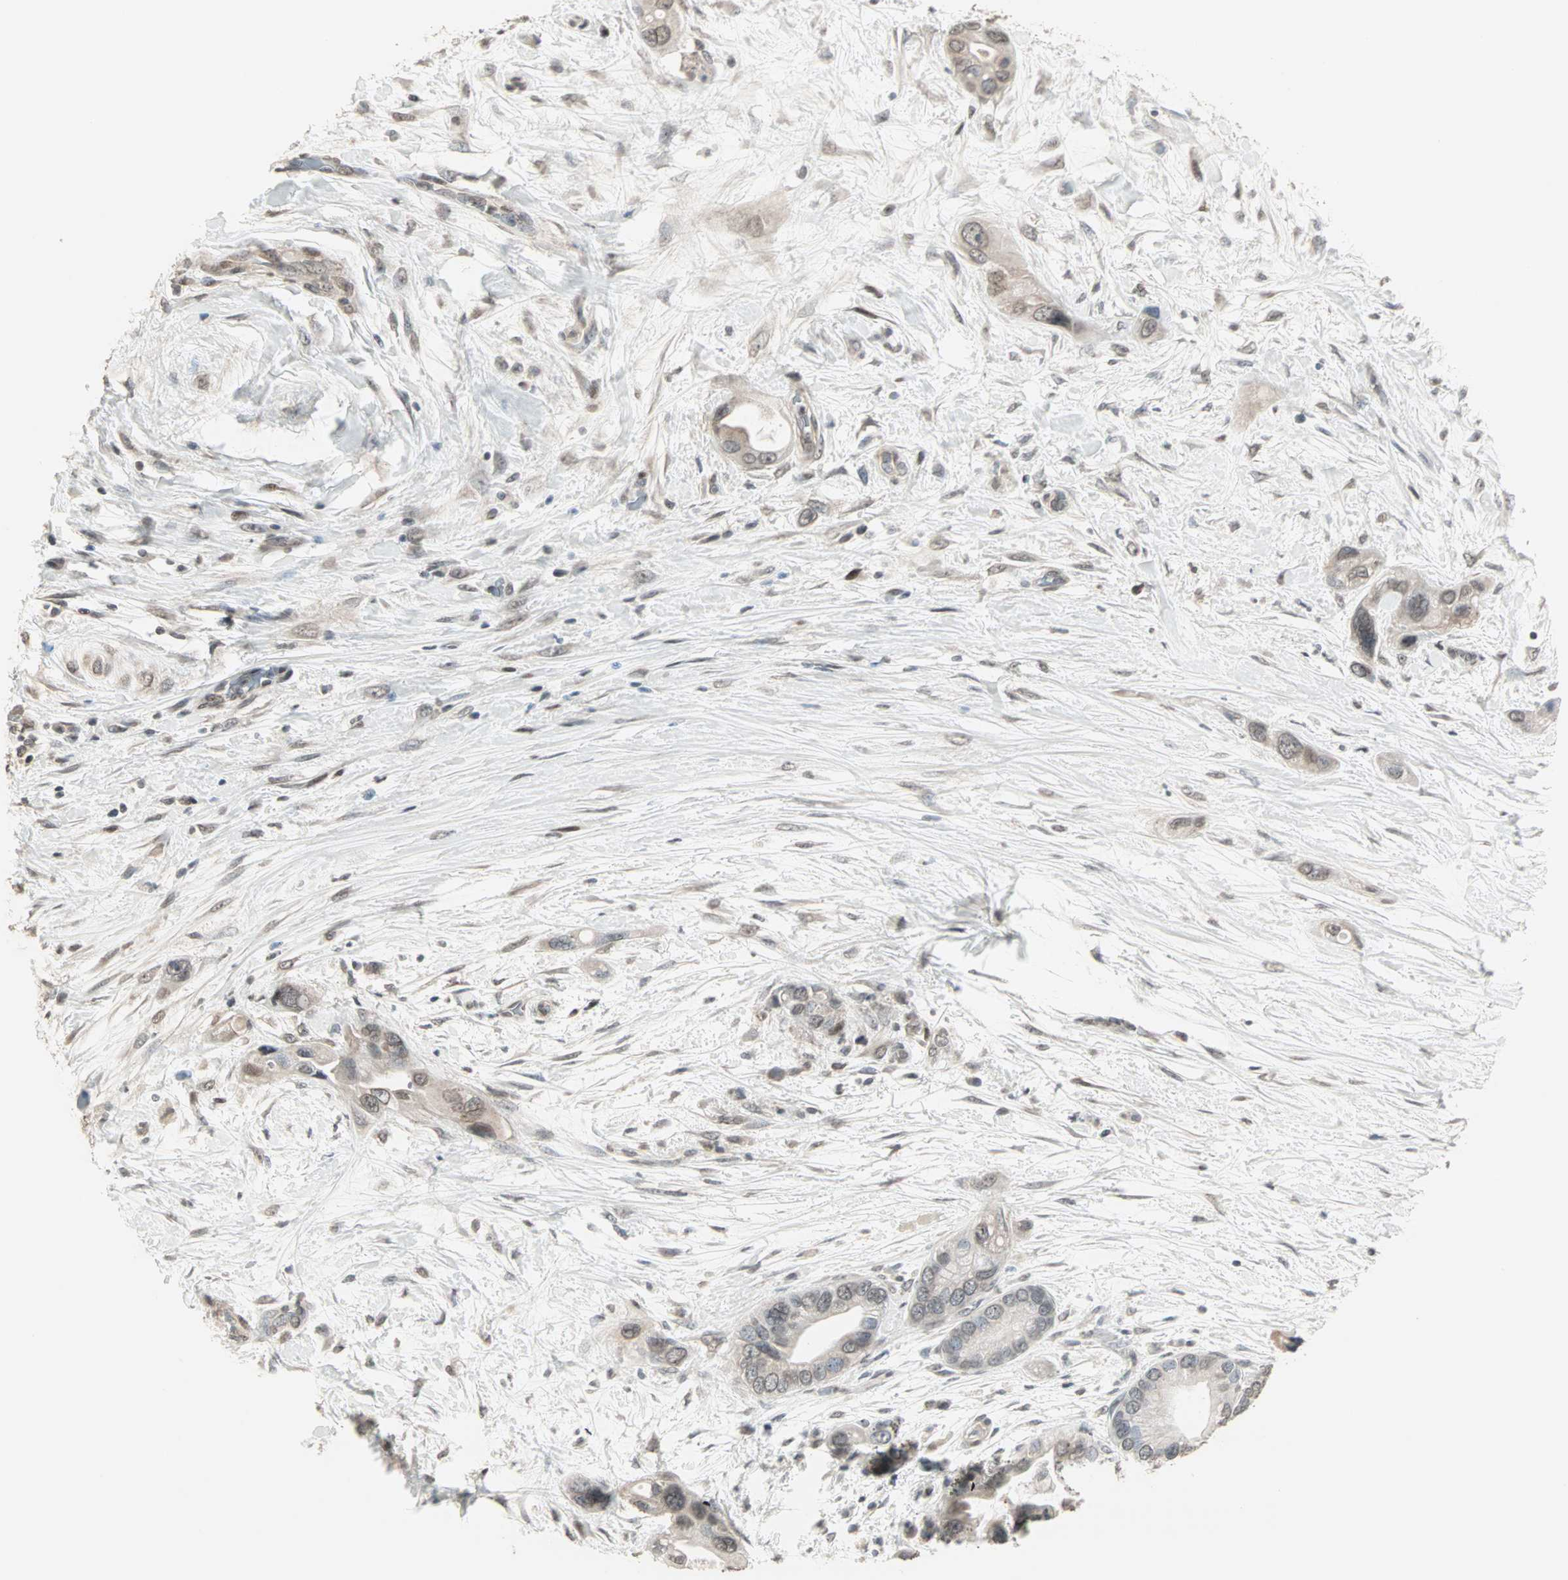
{"staining": {"intensity": "weak", "quantity": "25%-75%", "location": "cytoplasmic/membranous,nuclear"}, "tissue": "pancreatic cancer", "cell_type": "Tumor cells", "image_type": "cancer", "snomed": [{"axis": "morphology", "description": "Adenocarcinoma, NOS"}, {"axis": "topography", "description": "Pancreas"}], "caption": "DAB immunohistochemical staining of adenocarcinoma (pancreatic) demonstrates weak cytoplasmic/membranous and nuclear protein staining in approximately 25%-75% of tumor cells.", "gene": "CBLC", "patient": {"sex": "female", "age": 77}}